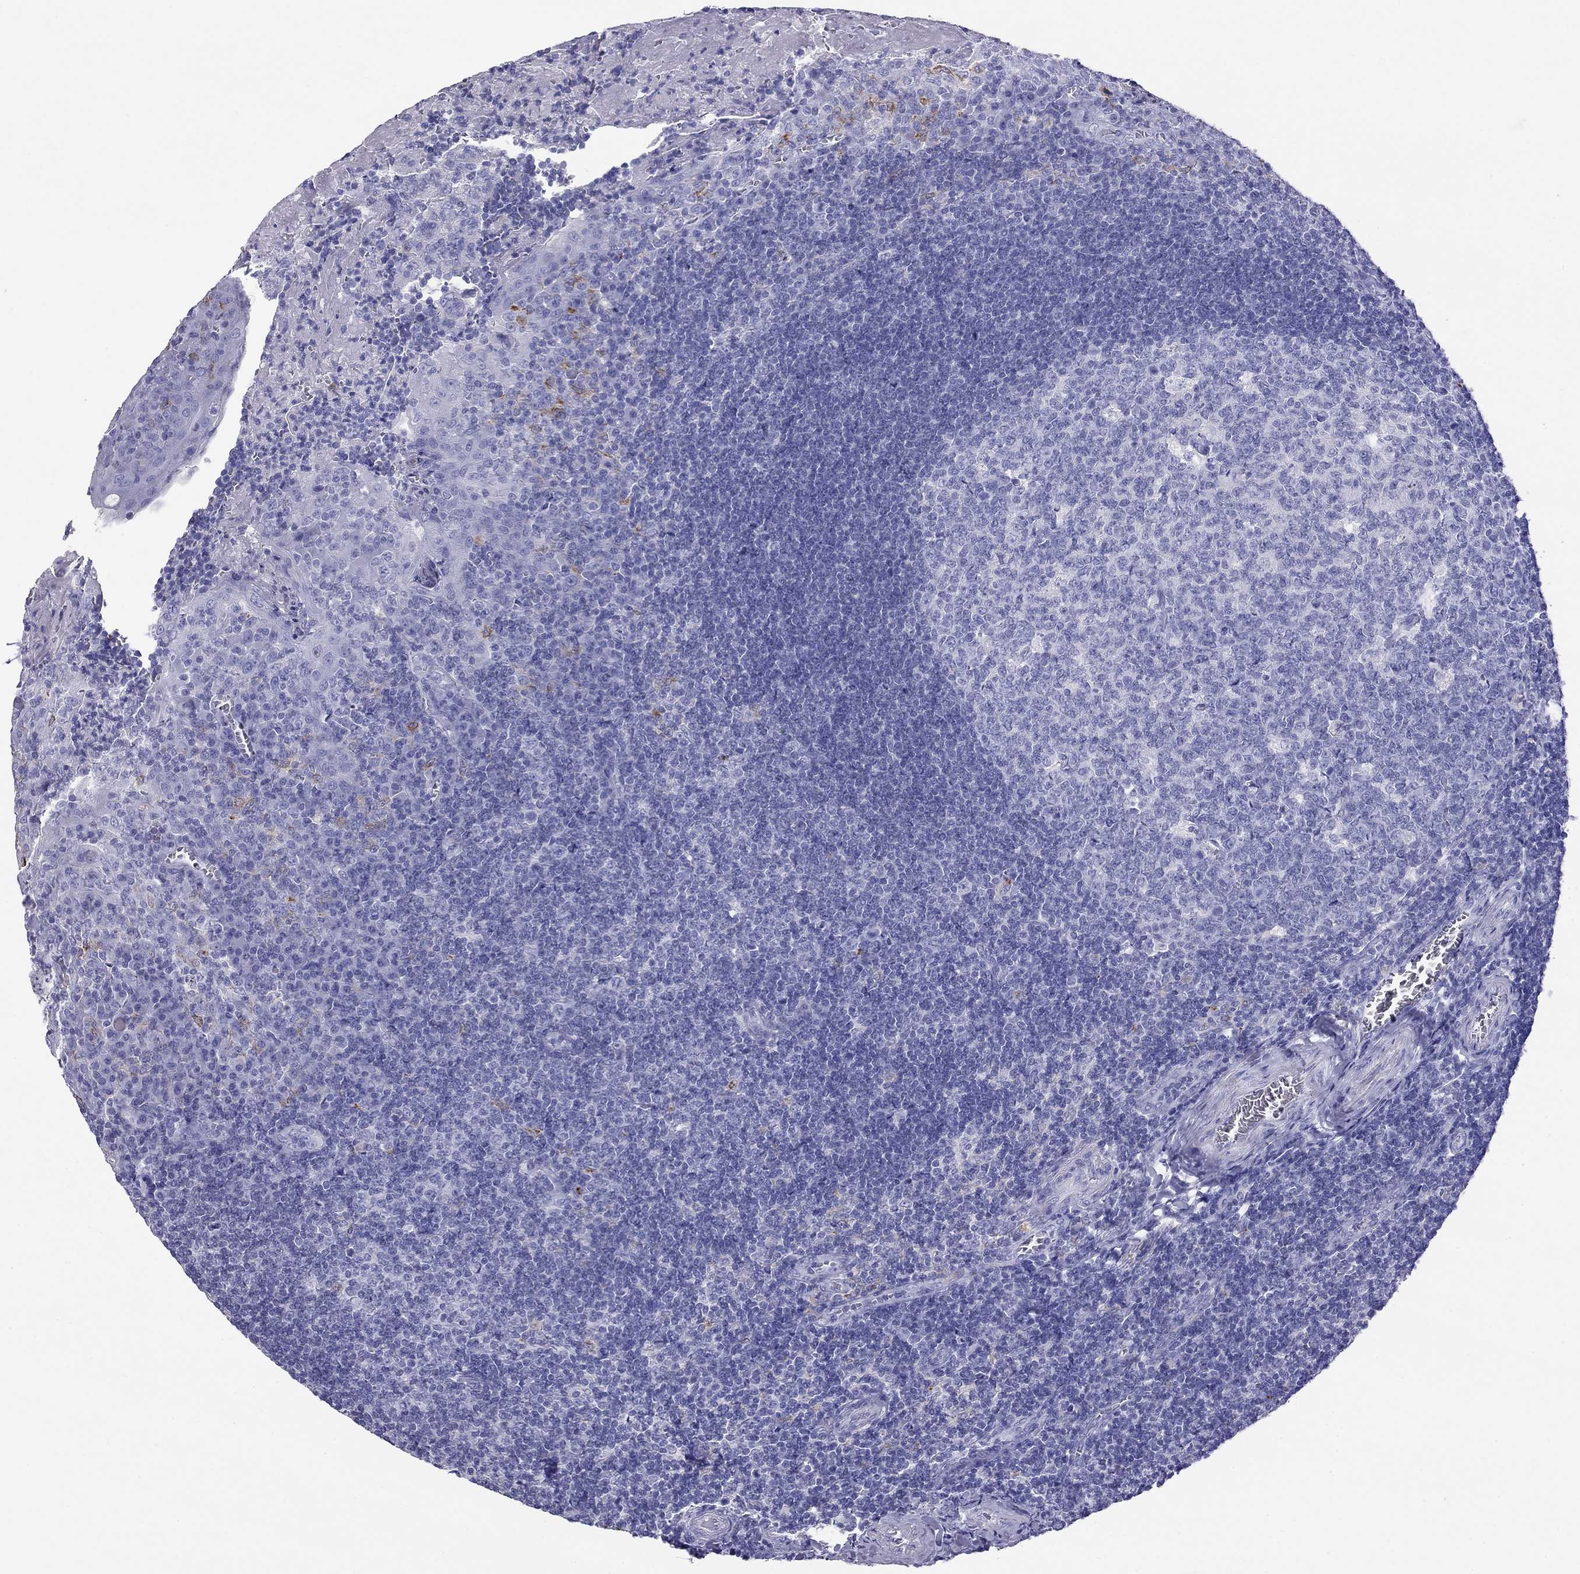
{"staining": {"intensity": "negative", "quantity": "none", "location": "none"}, "tissue": "tonsil", "cell_type": "Germinal center cells", "image_type": "normal", "snomed": [{"axis": "morphology", "description": "Normal tissue, NOS"}, {"axis": "topography", "description": "Tonsil"}], "caption": "Protein analysis of normal tonsil demonstrates no significant positivity in germinal center cells.", "gene": "HLA", "patient": {"sex": "female", "age": 12}}